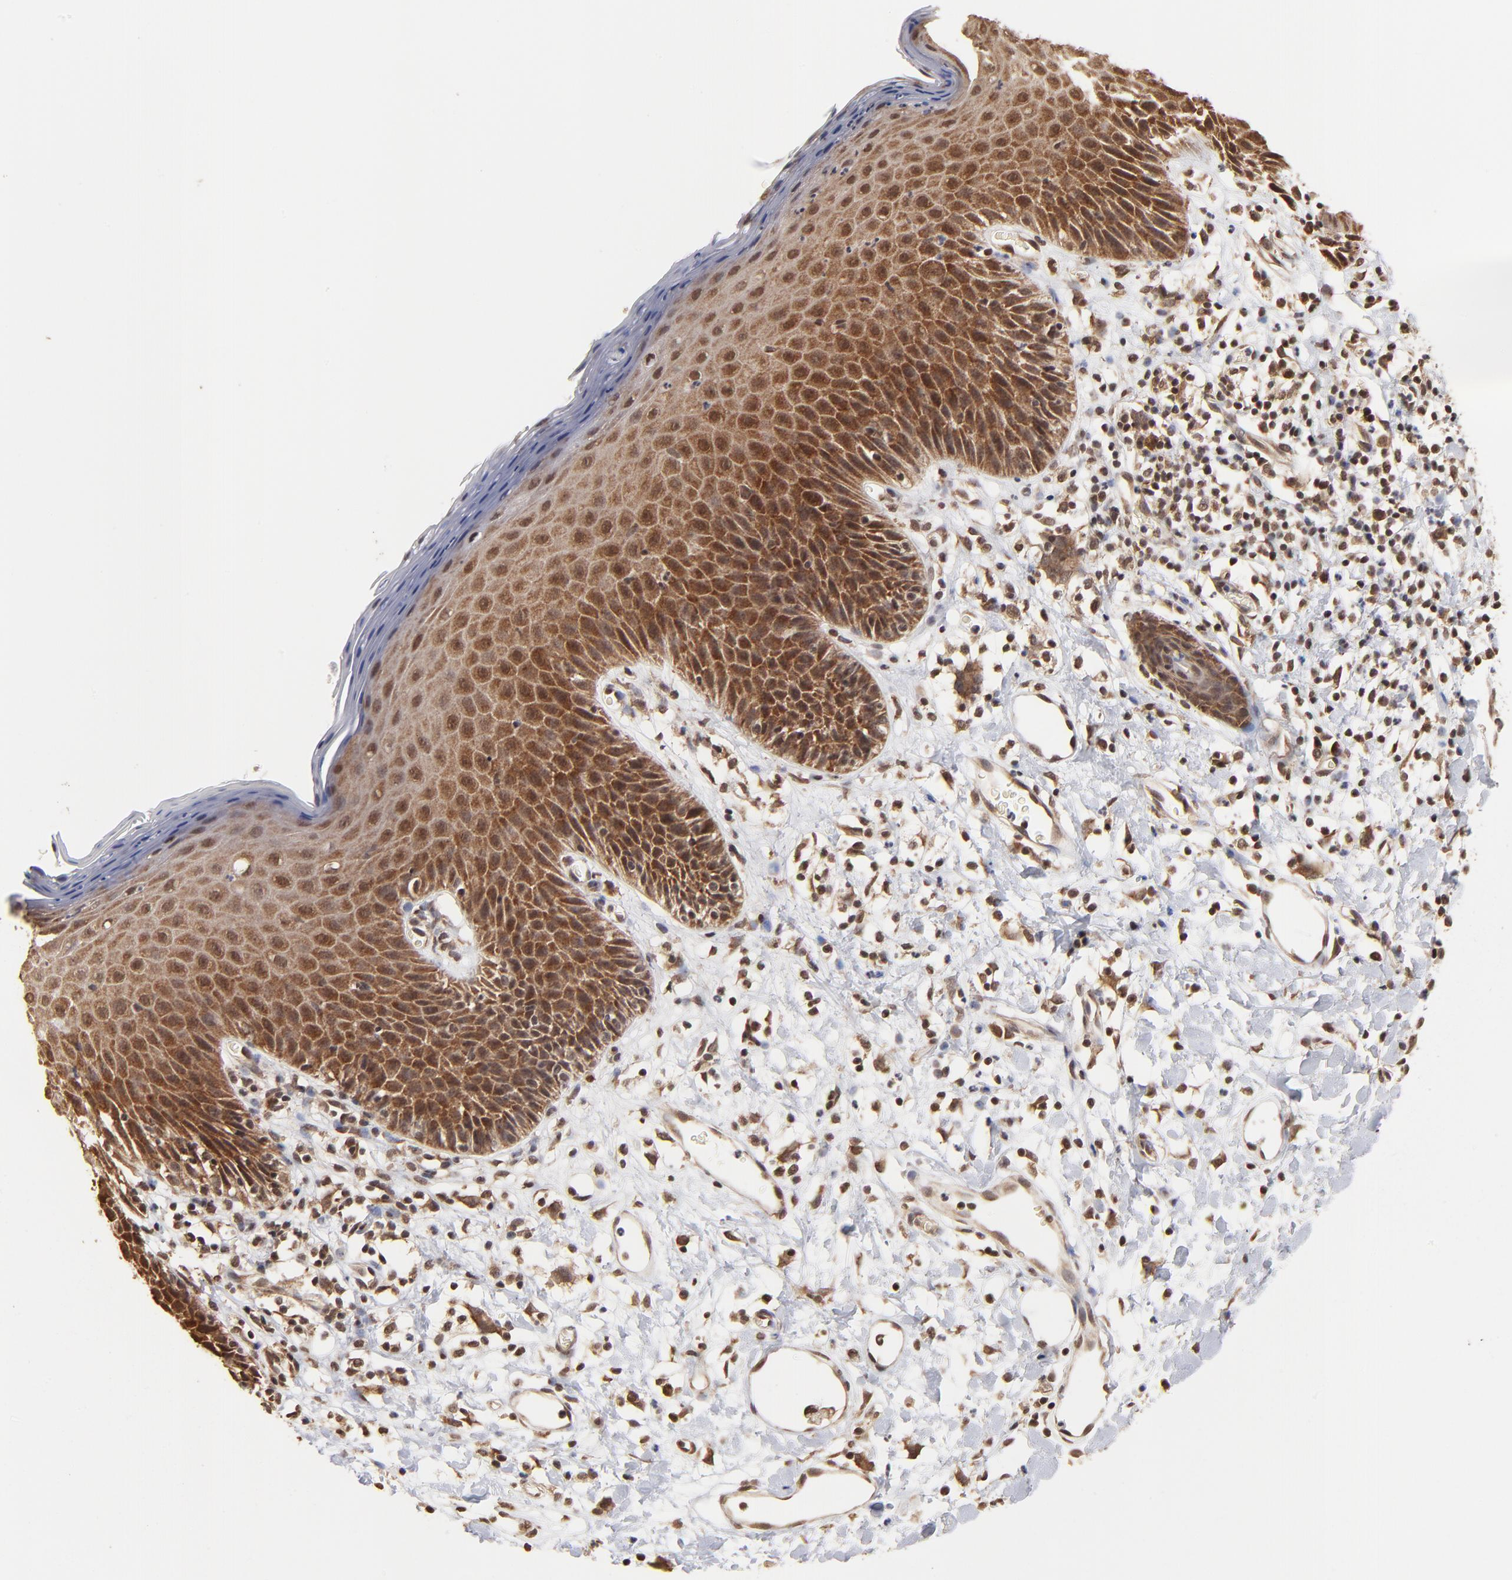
{"staining": {"intensity": "moderate", "quantity": ">75%", "location": "cytoplasmic/membranous,nuclear"}, "tissue": "skin", "cell_type": "Epidermal cells", "image_type": "normal", "snomed": [{"axis": "morphology", "description": "Normal tissue, NOS"}, {"axis": "topography", "description": "Vulva"}, {"axis": "topography", "description": "Peripheral nerve tissue"}], "caption": "Immunohistochemistry of normal skin shows medium levels of moderate cytoplasmic/membranous,nuclear staining in about >75% of epidermal cells.", "gene": "BRPF1", "patient": {"sex": "female", "age": 68}}